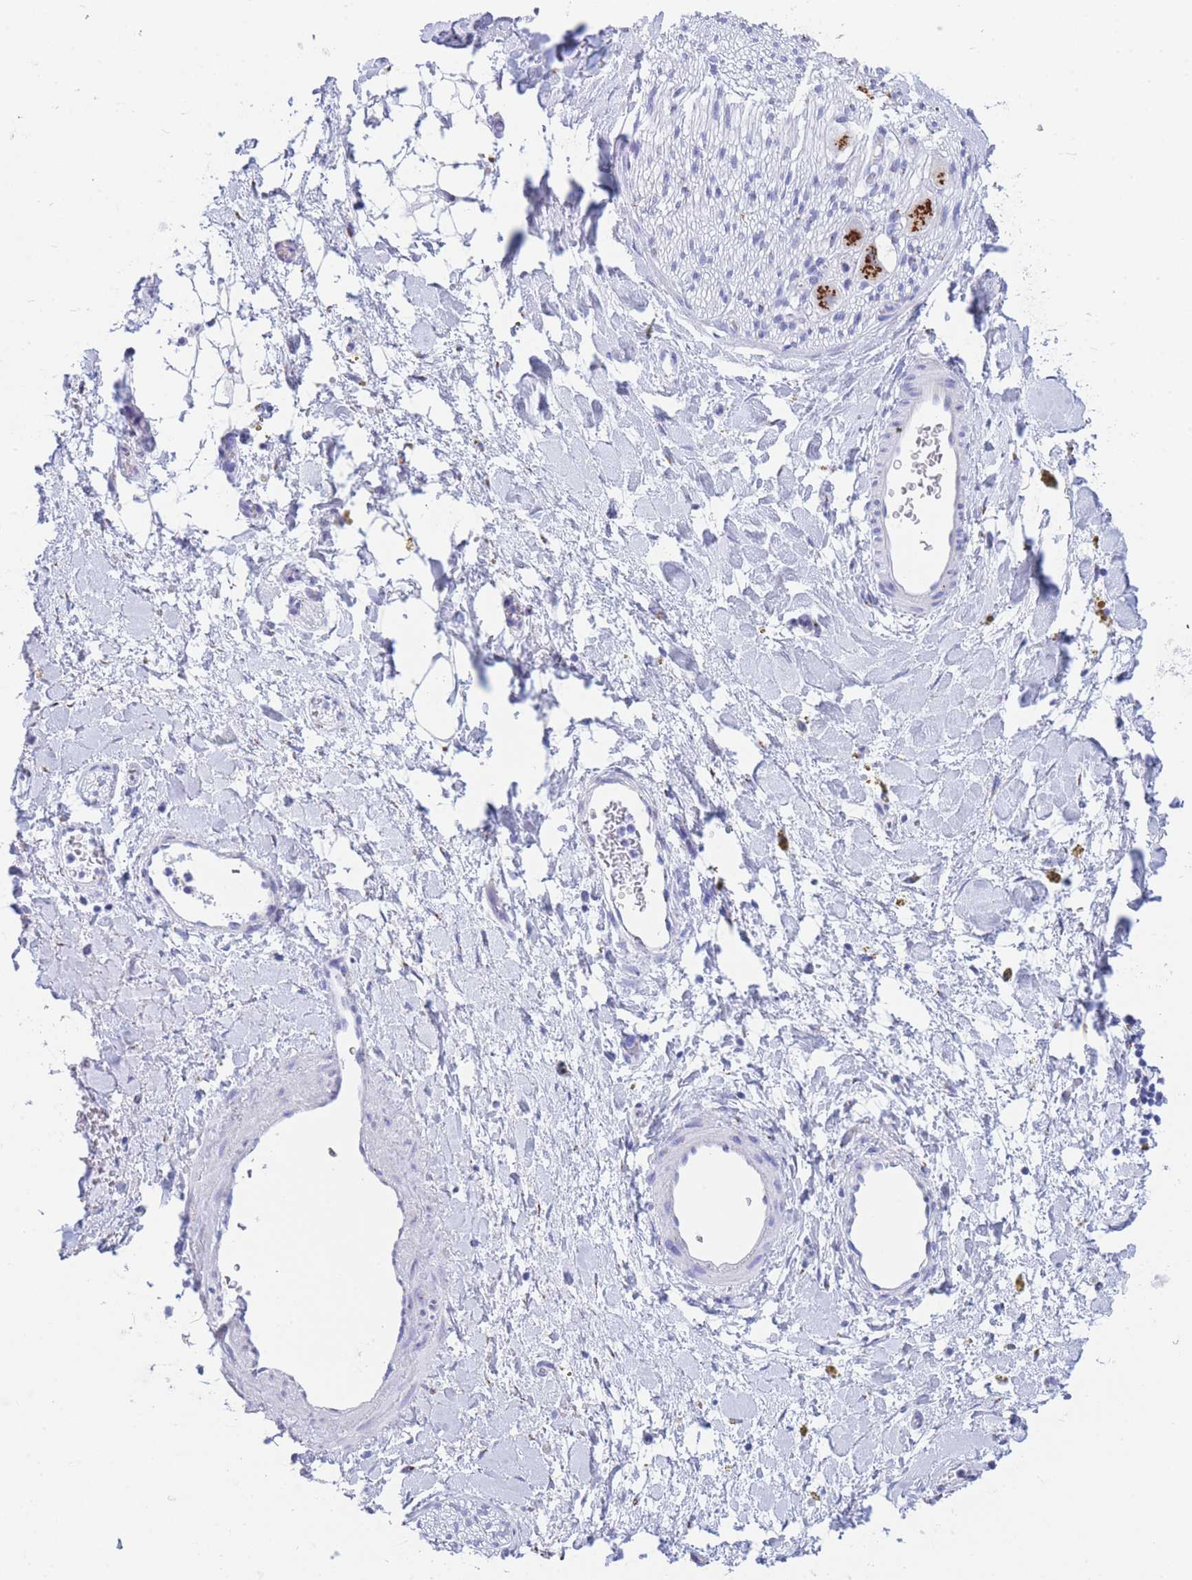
{"staining": {"intensity": "negative", "quantity": "none", "location": "none"}, "tissue": "adipose tissue", "cell_type": "Adipocytes", "image_type": "normal", "snomed": [{"axis": "morphology", "description": "Normal tissue, NOS"}, {"axis": "topography", "description": "Kidney"}, {"axis": "topography", "description": "Peripheral nerve tissue"}], "caption": "Immunohistochemistry of normal human adipose tissue shows no positivity in adipocytes.", "gene": "FAM3C", "patient": {"sex": "male", "age": 7}}